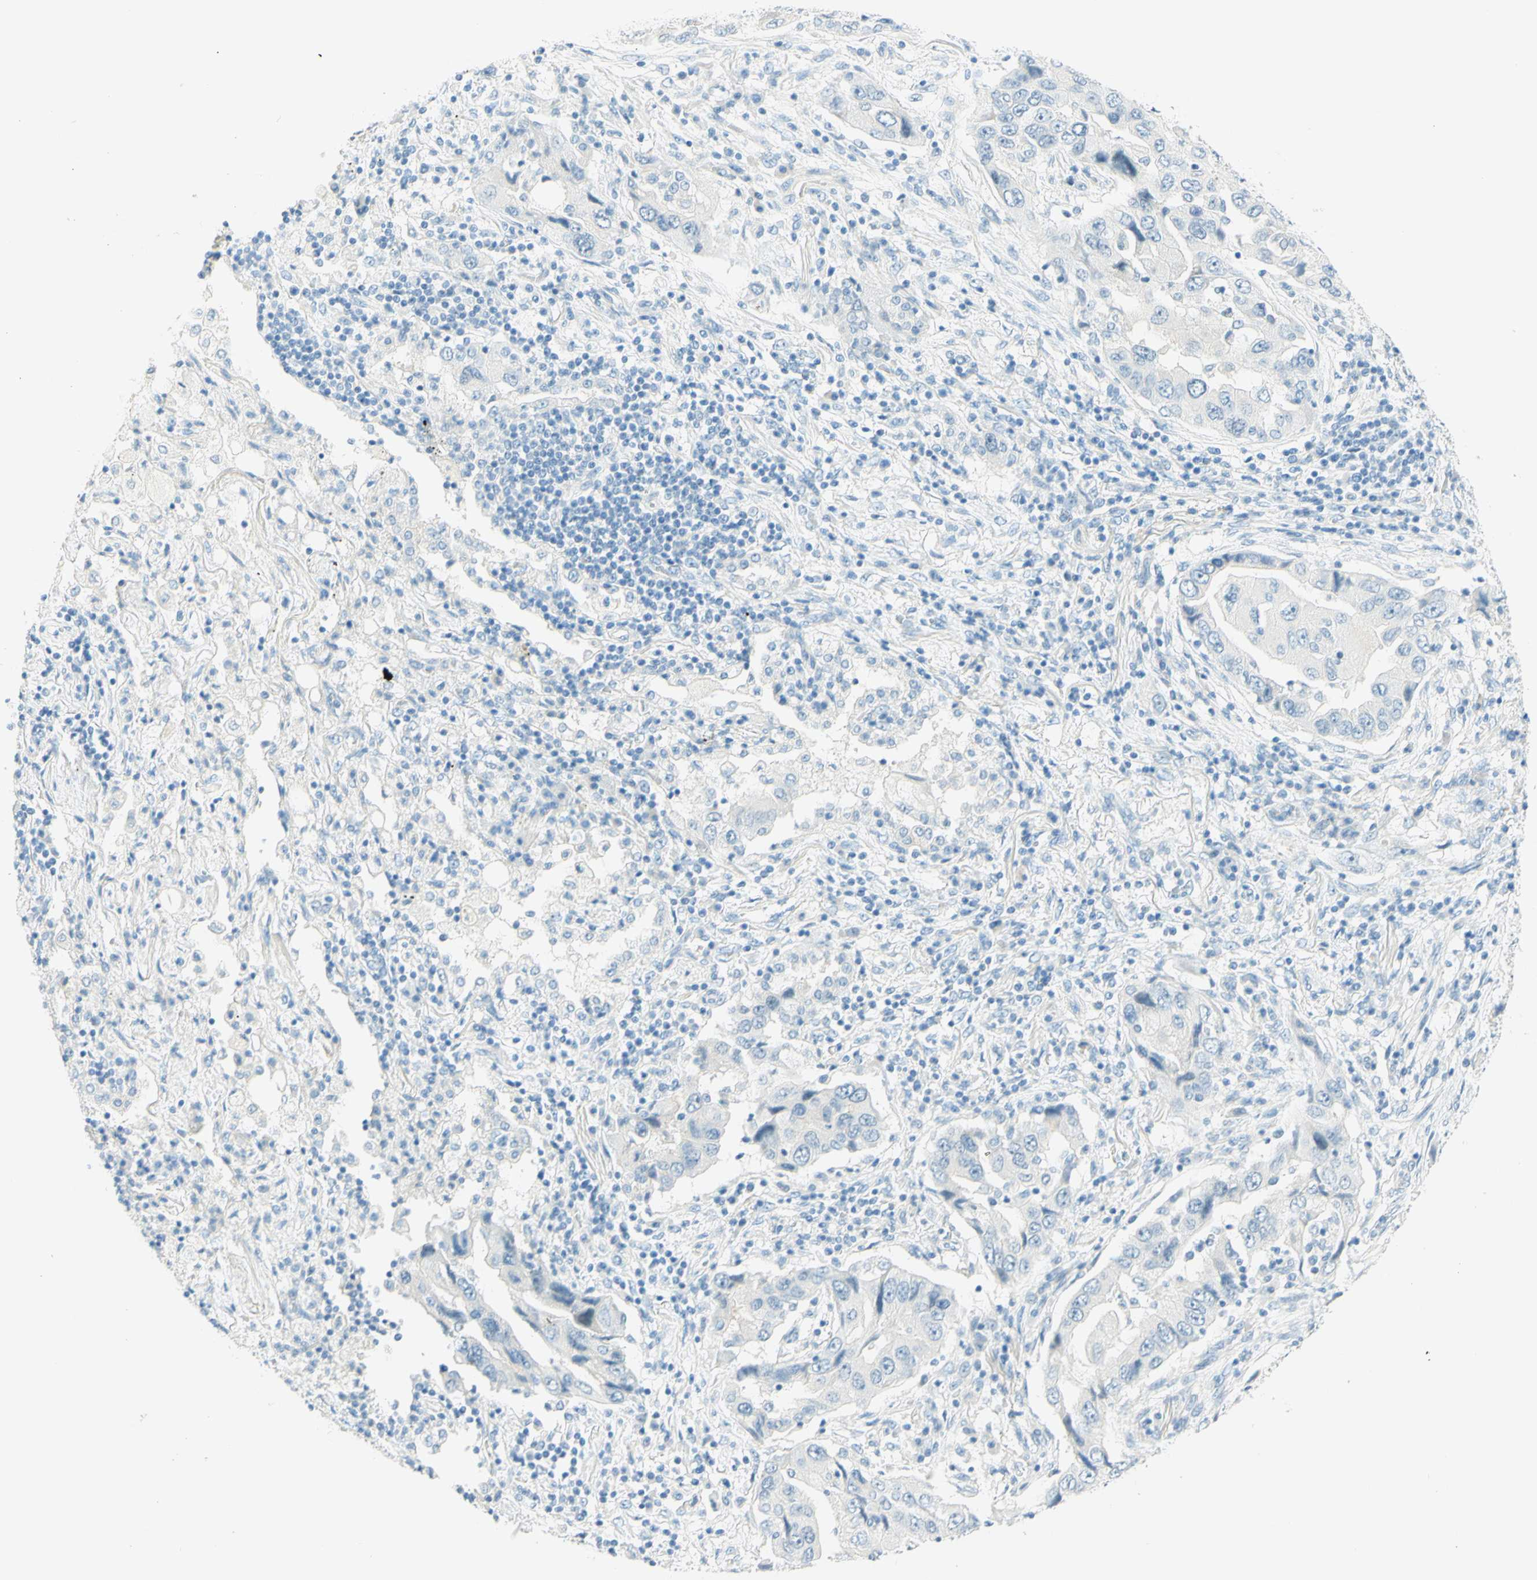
{"staining": {"intensity": "negative", "quantity": "none", "location": "none"}, "tissue": "lung cancer", "cell_type": "Tumor cells", "image_type": "cancer", "snomed": [{"axis": "morphology", "description": "Adenocarcinoma, NOS"}, {"axis": "topography", "description": "Lung"}], "caption": "Tumor cells are negative for brown protein staining in lung adenocarcinoma.", "gene": "TMEM132D", "patient": {"sex": "female", "age": 65}}